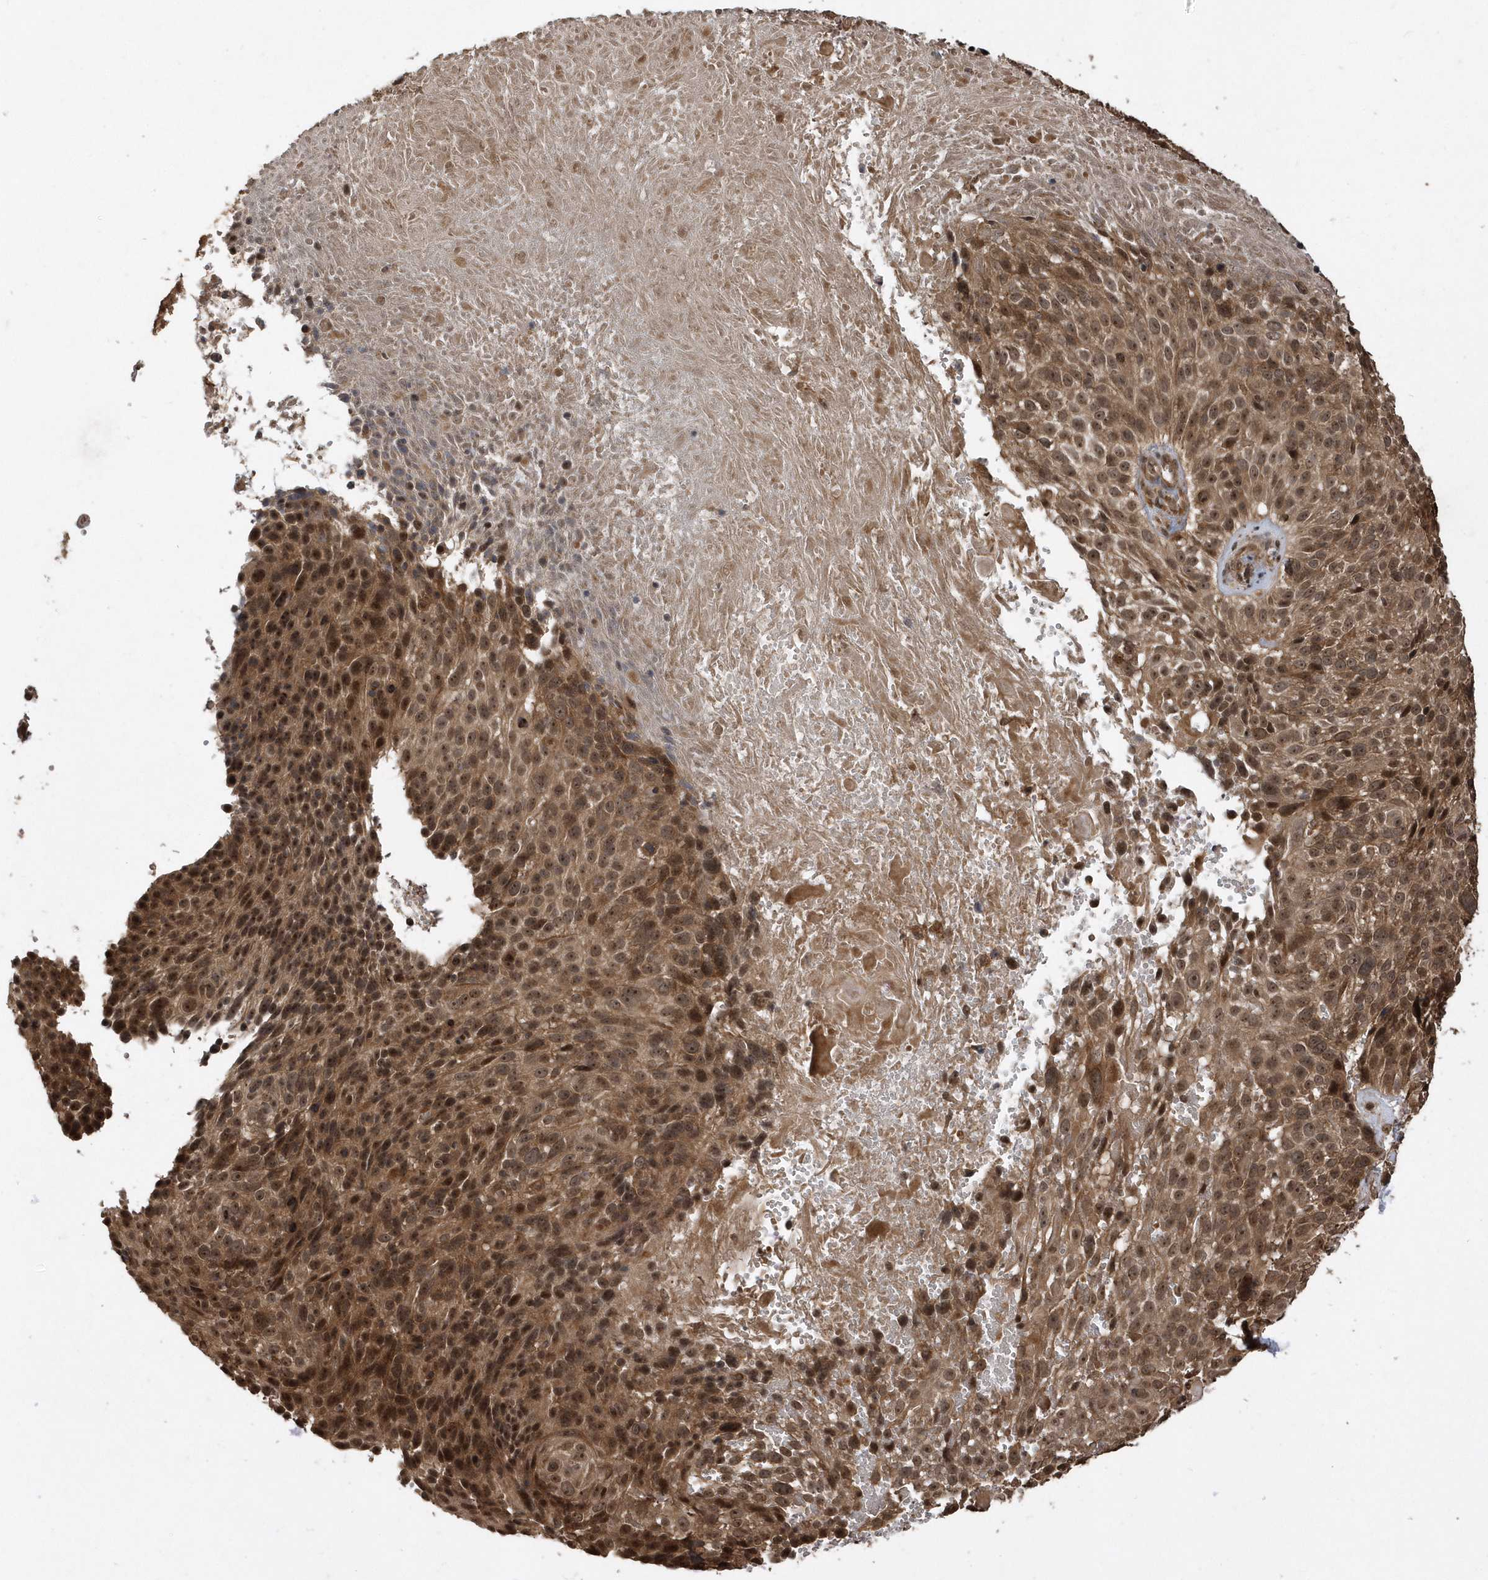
{"staining": {"intensity": "moderate", "quantity": ">75%", "location": "cytoplasmic/membranous,nuclear"}, "tissue": "cervical cancer", "cell_type": "Tumor cells", "image_type": "cancer", "snomed": [{"axis": "morphology", "description": "Squamous cell carcinoma, NOS"}, {"axis": "topography", "description": "Cervix"}], "caption": "Squamous cell carcinoma (cervical) was stained to show a protein in brown. There is medium levels of moderate cytoplasmic/membranous and nuclear positivity in approximately >75% of tumor cells.", "gene": "WASHC5", "patient": {"sex": "female", "age": 74}}